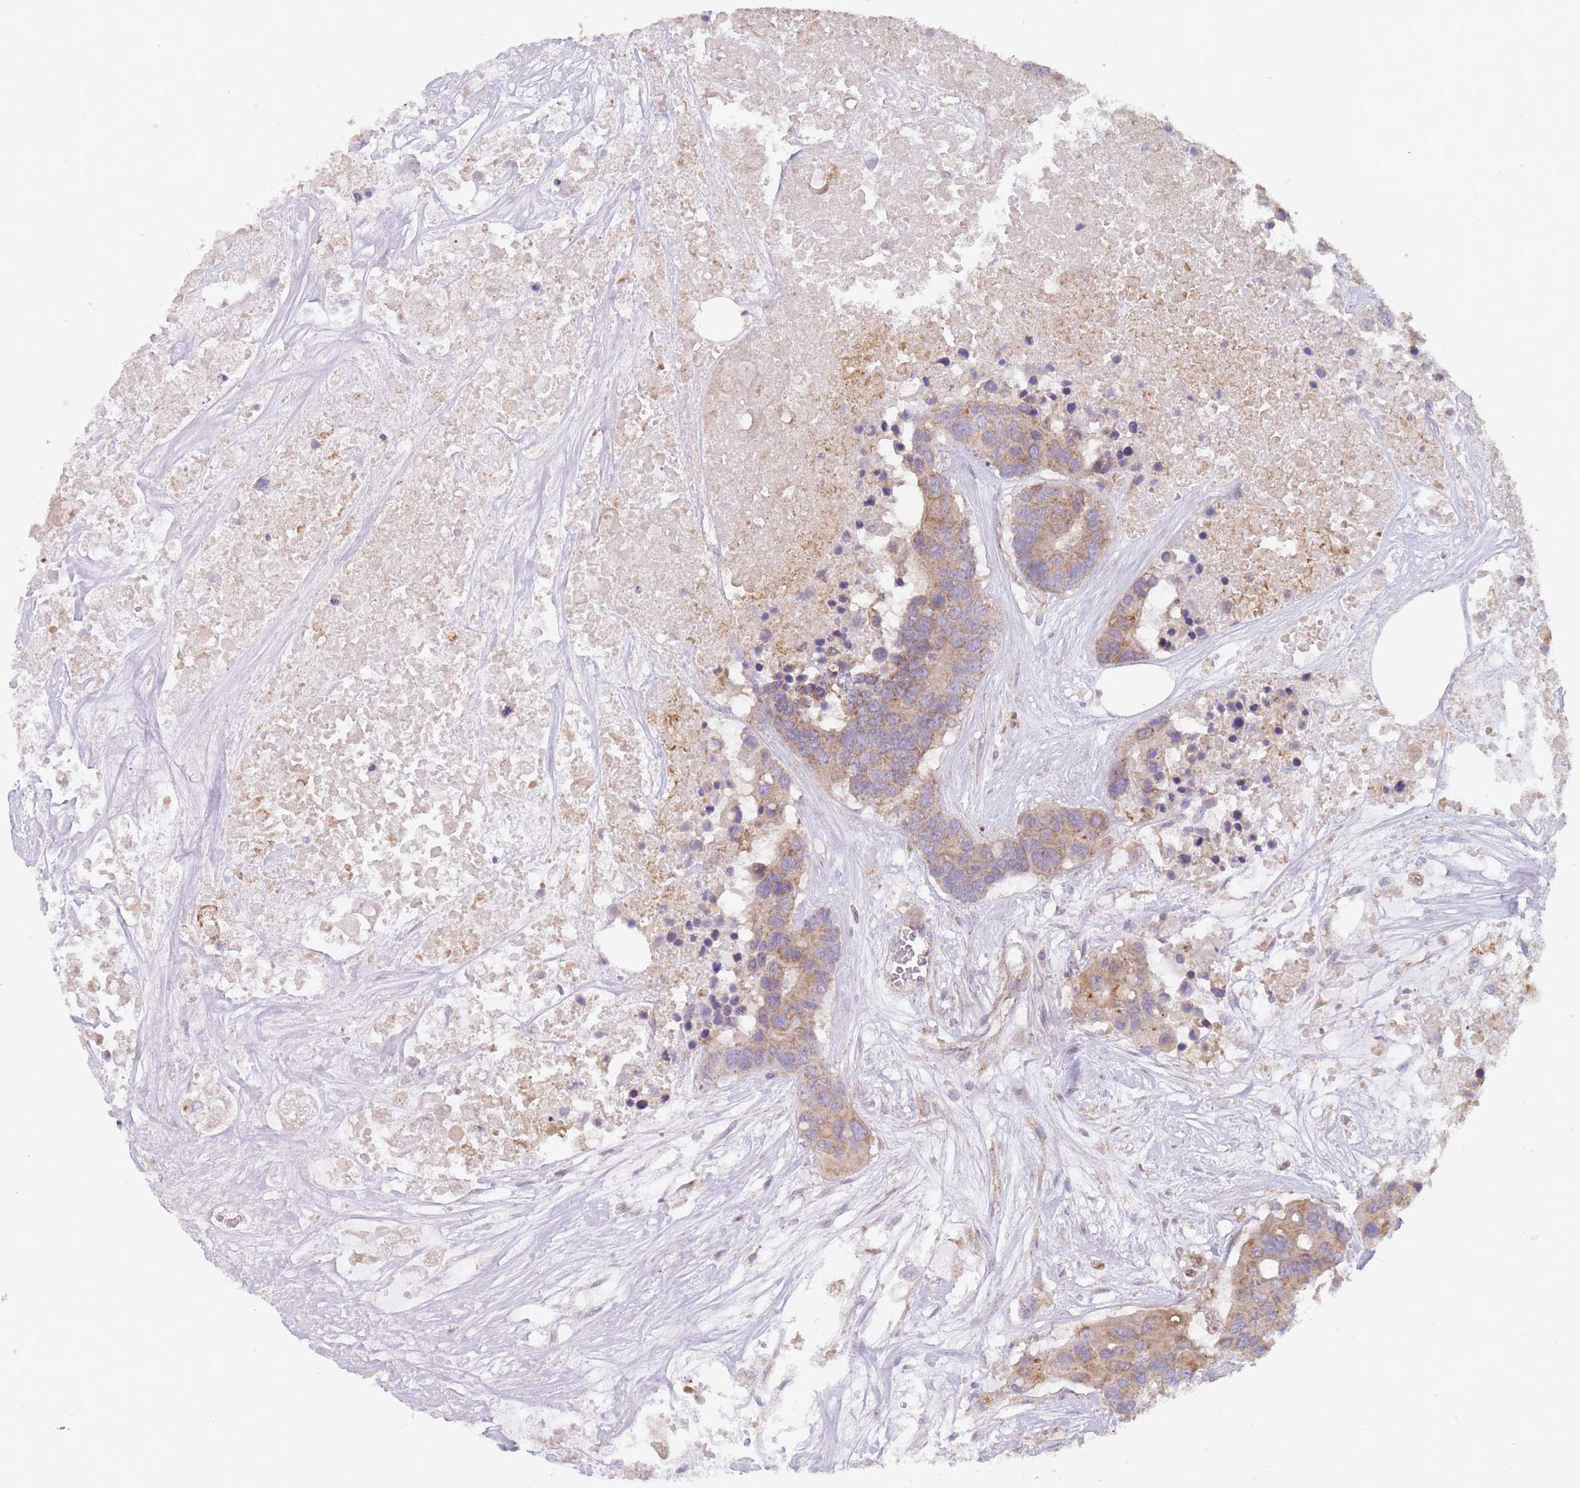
{"staining": {"intensity": "moderate", "quantity": ">75%", "location": "cytoplasmic/membranous"}, "tissue": "colorectal cancer", "cell_type": "Tumor cells", "image_type": "cancer", "snomed": [{"axis": "morphology", "description": "Adenocarcinoma, NOS"}, {"axis": "topography", "description": "Colon"}], "caption": "IHC of colorectal cancer (adenocarcinoma) exhibits medium levels of moderate cytoplasmic/membranous staining in about >75% of tumor cells. The protein is stained brown, and the nuclei are stained in blue (DAB (3,3'-diaminobenzidine) IHC with brightfield microscopy, high magnification).", "gene": "NDUFA9", "patient": {"sex": "male", "age": 77}}